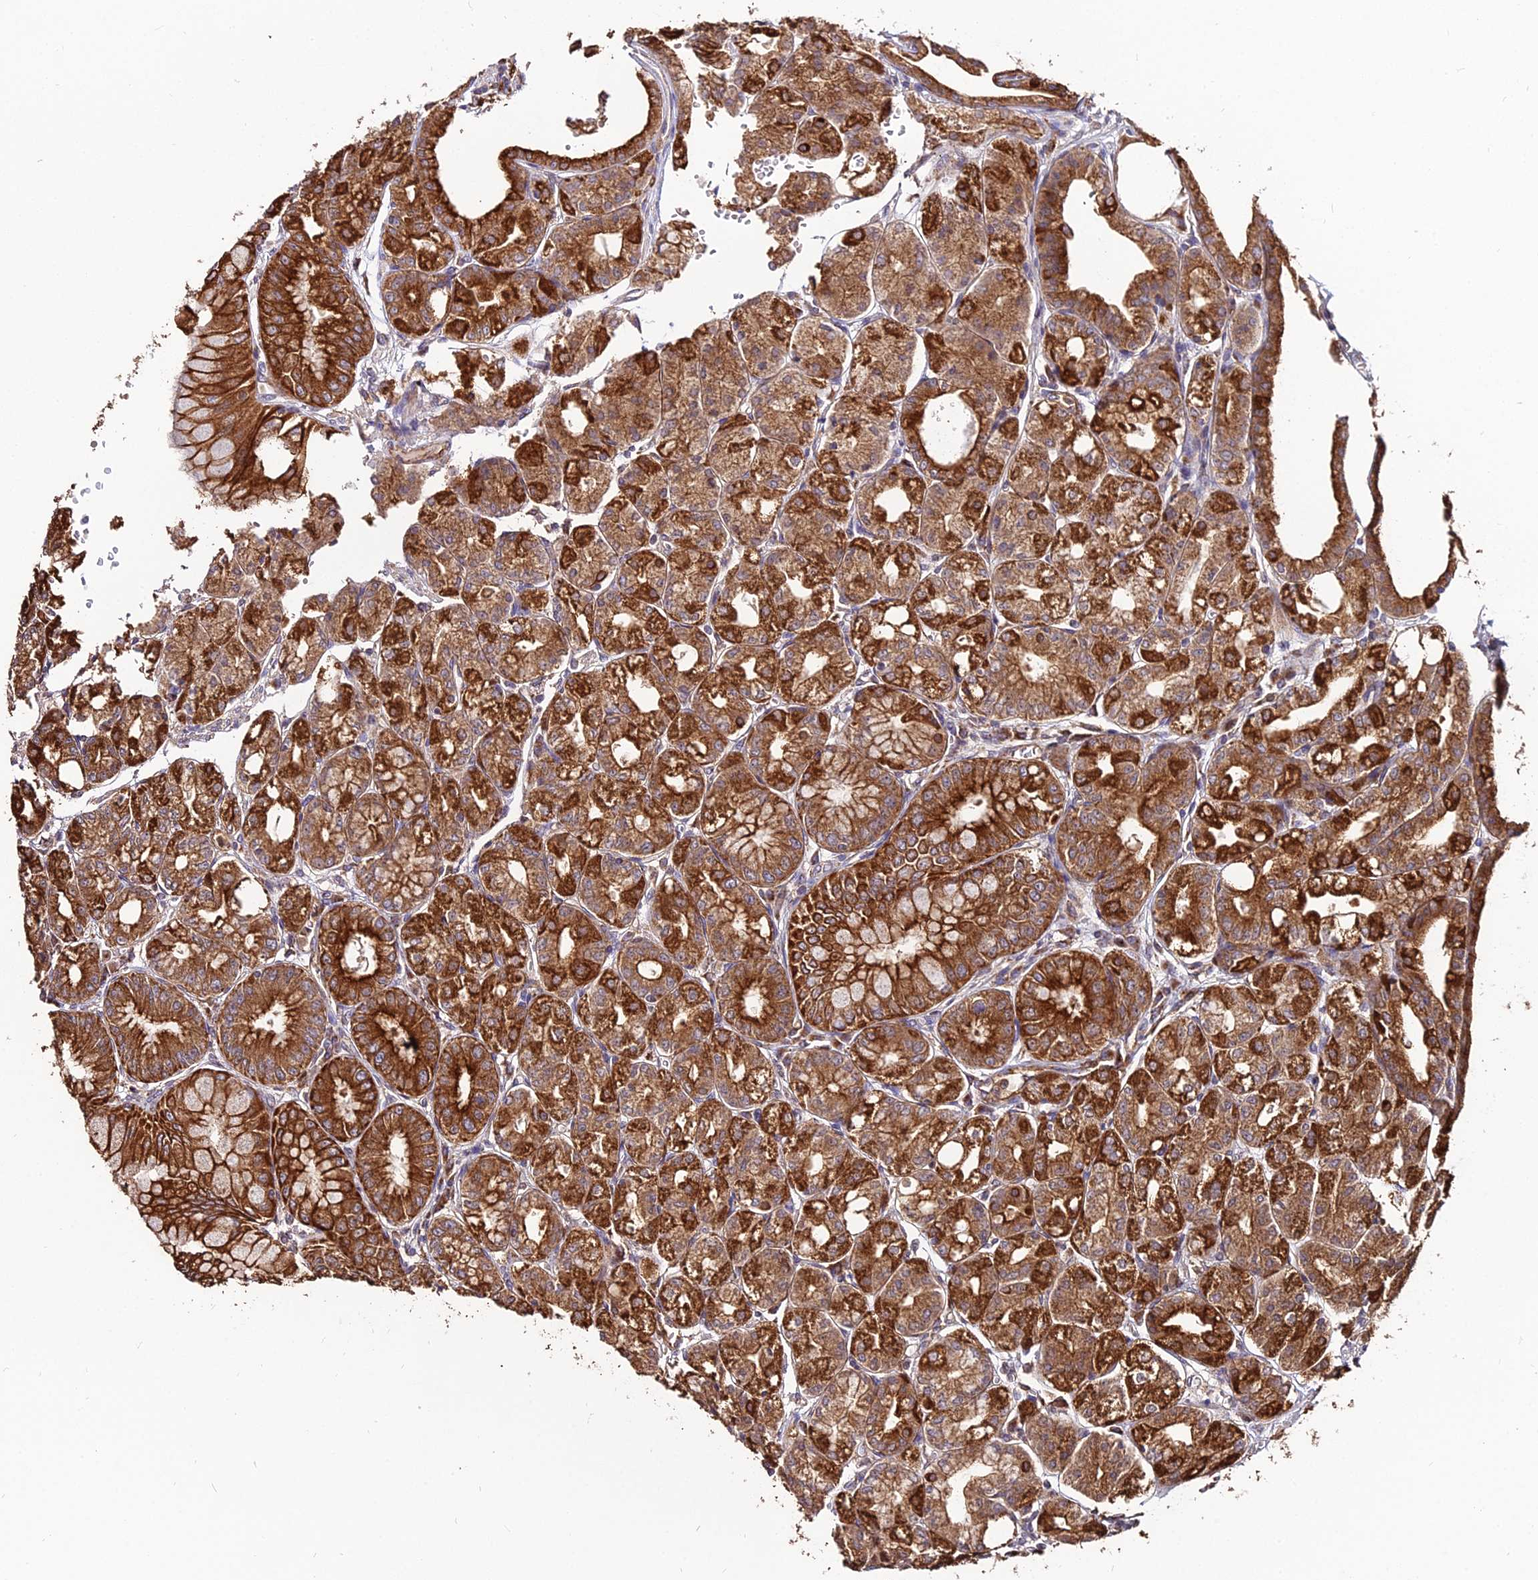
{"staining": {"intensity": "strong", "quantity": ">75%", "location": "cytoplasmic/membranous"}, "tissue": "stomach", "cell_type": "Glandular cells", "image_type": "normal", "snomed": [{"axis": "morphology", "description": "Normal tissue, NOS"}, {"axis": "topography", "description": "Stomach, lower"}], "caption": "Stomach stained with DAB immunohistochemistry demonstrates high levels of strong cytoplasmic/membranous positivity in approximately >75% of glandular cells.", "gene": "ENSG00000258465", "patient": {"sex": "male", "age": 71}}